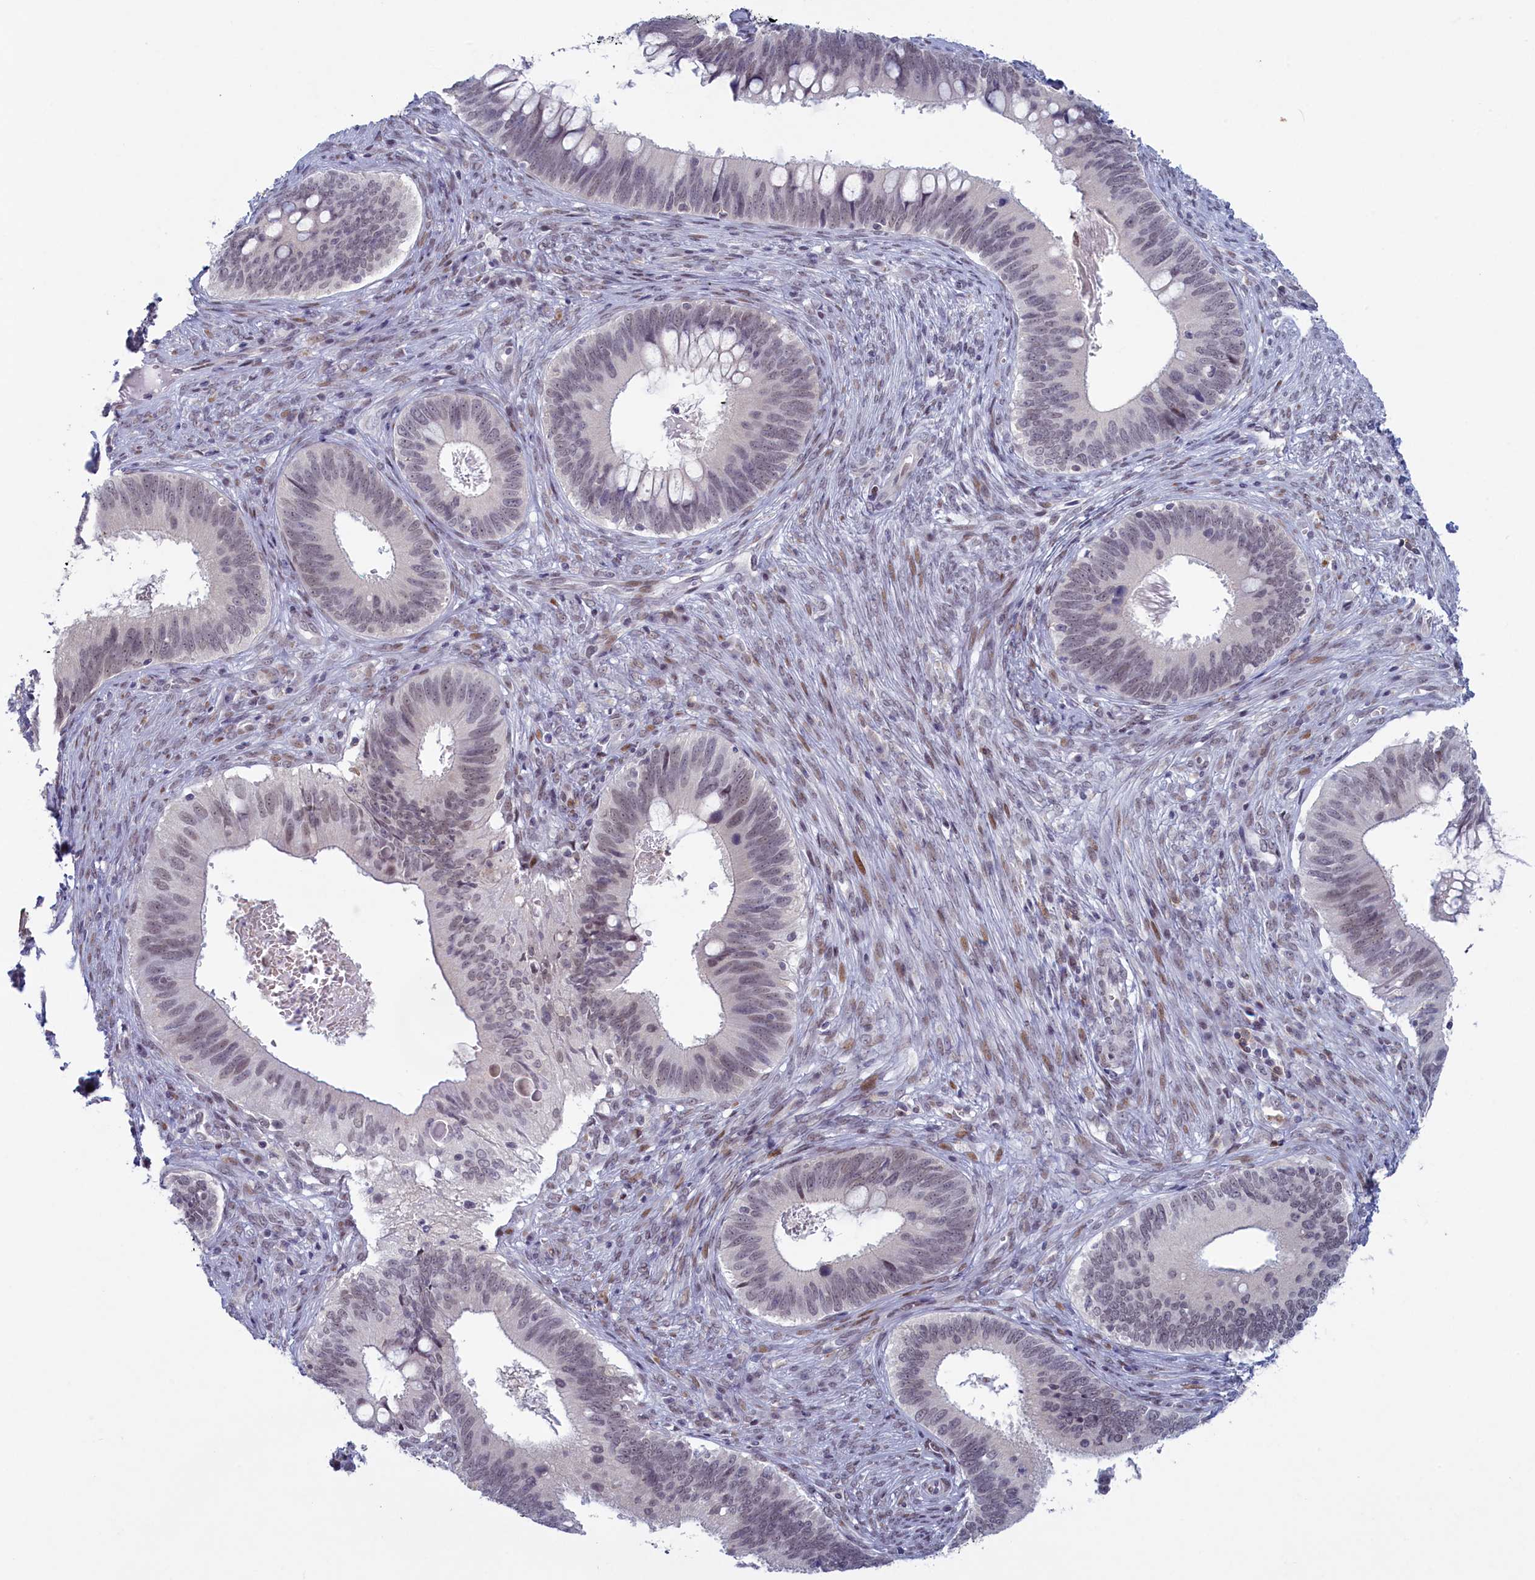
{"staining": {"intensity": "negative", "quantity": "none", "location": "none"}, "tissue": "cervical cancer", "cell_type": "Tumor cells", "image_type": "cancer", "snomed": [{"axis": "morphology", "description": "Adenocarcinoma, NOS"}, {"axis": "topography", "description": "Cervix"}], "caption": "Immunohistochemistry micrograph of neoplastic tissue: cervical cancer (adenocarcinoma) stained with DAB (3,3'-diaminobenzidine) demonstrates no significant protein positivity in tumor cells.", "gene": "ATF7IP2", "patient": {"sex": "female", "age": 42}}